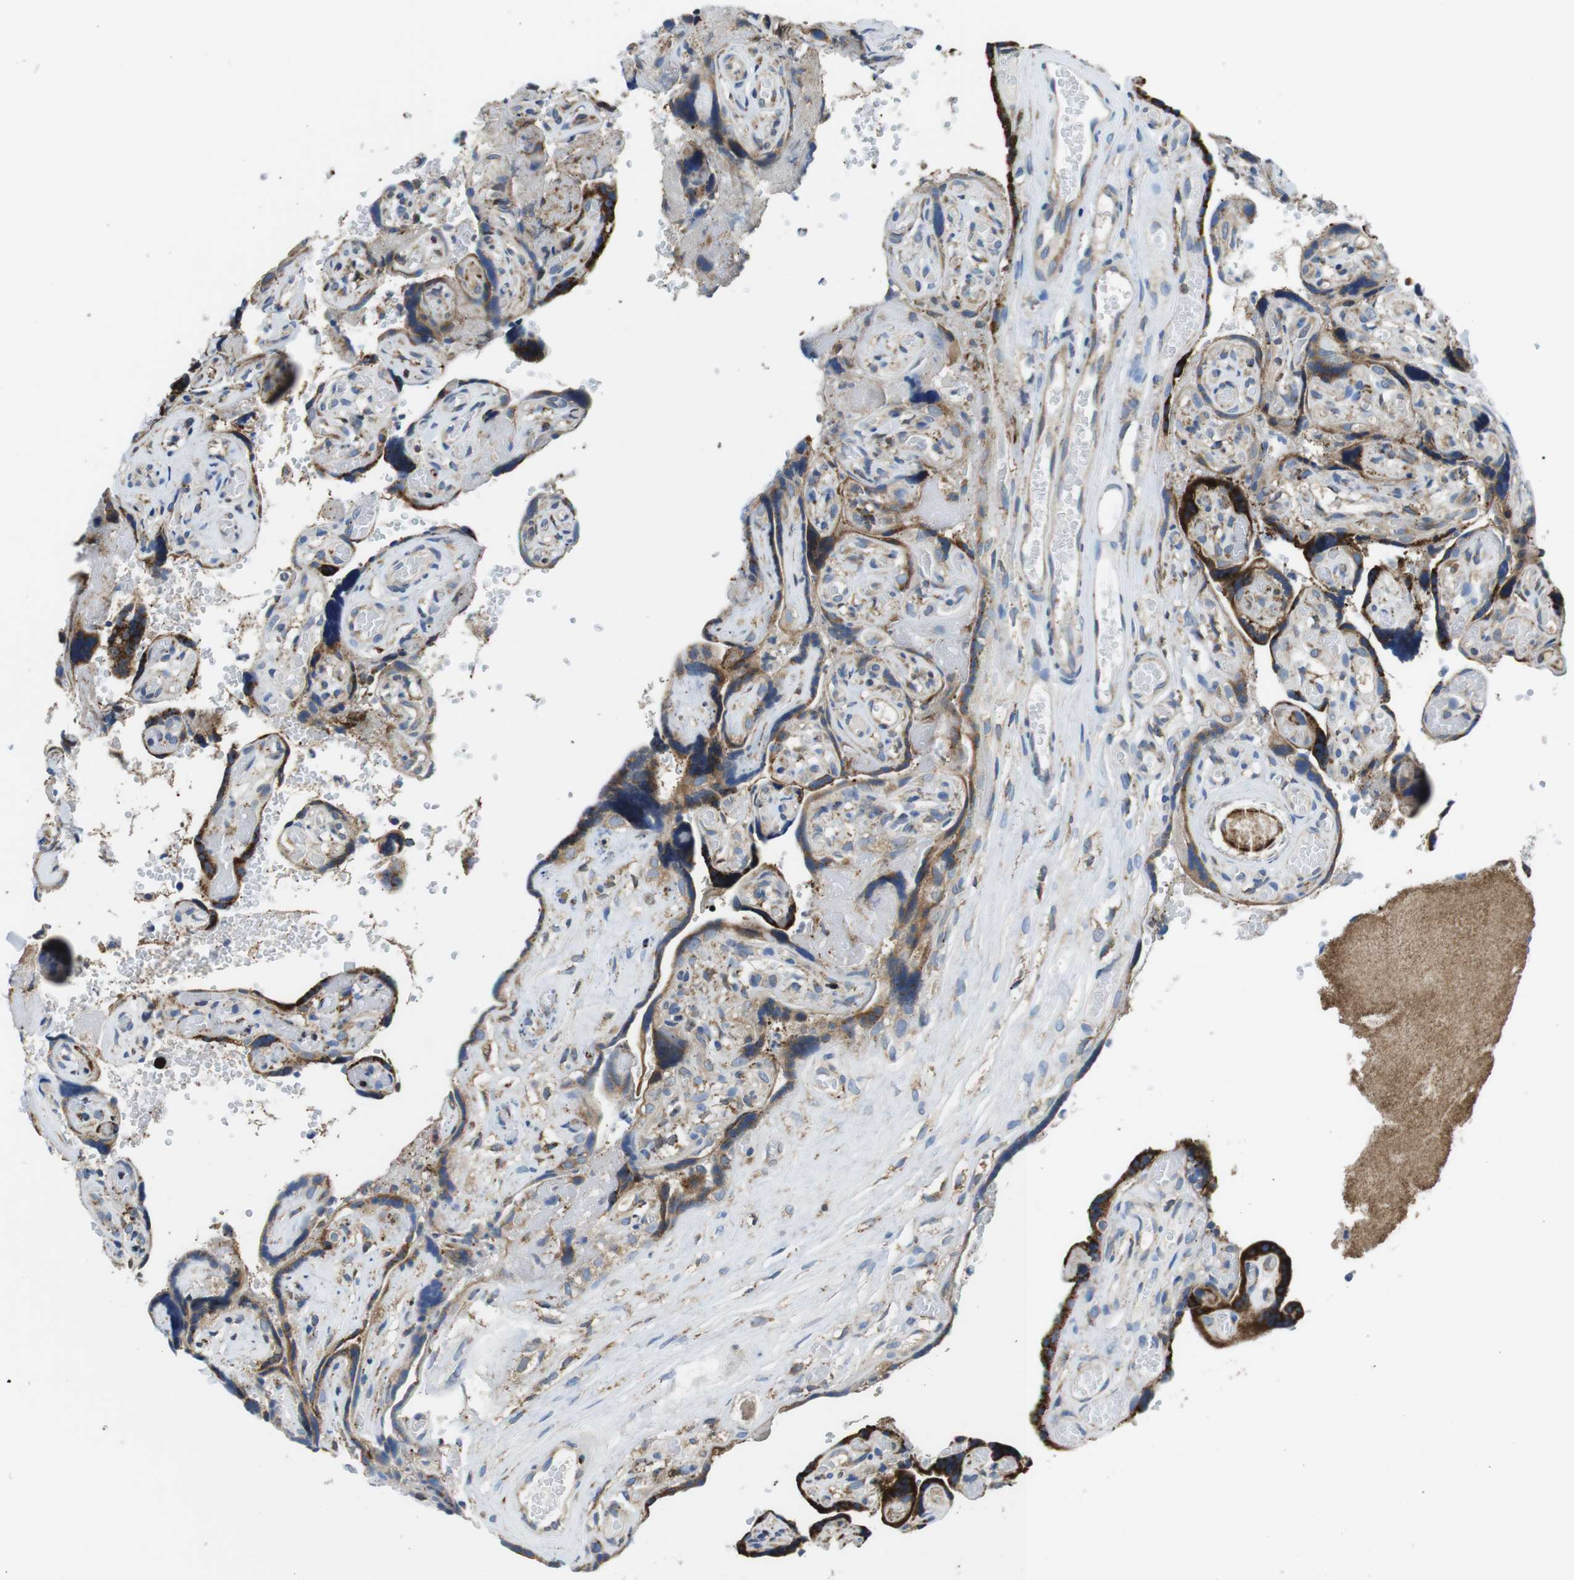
{"staining": {"intensity": "strong", "quantity": "25%-75%", "location": "cytoplasmic/membranous"}, "tissue": "placenta", "cell_type": "Decidual cells", "image_type": "normal", "snomed": [{"axis": "morphology", "description": "Normal tissue, NOS"}, {"axis": "topography", "description": "Placenta"}], "caption": "This is a histology image of IHC staining of normal placenta, which shows strong expression in the cytoplasmic/membranous of decidual cells.", "gene": "UGGT1", "patient": {"sex": "female", "age": 30}}